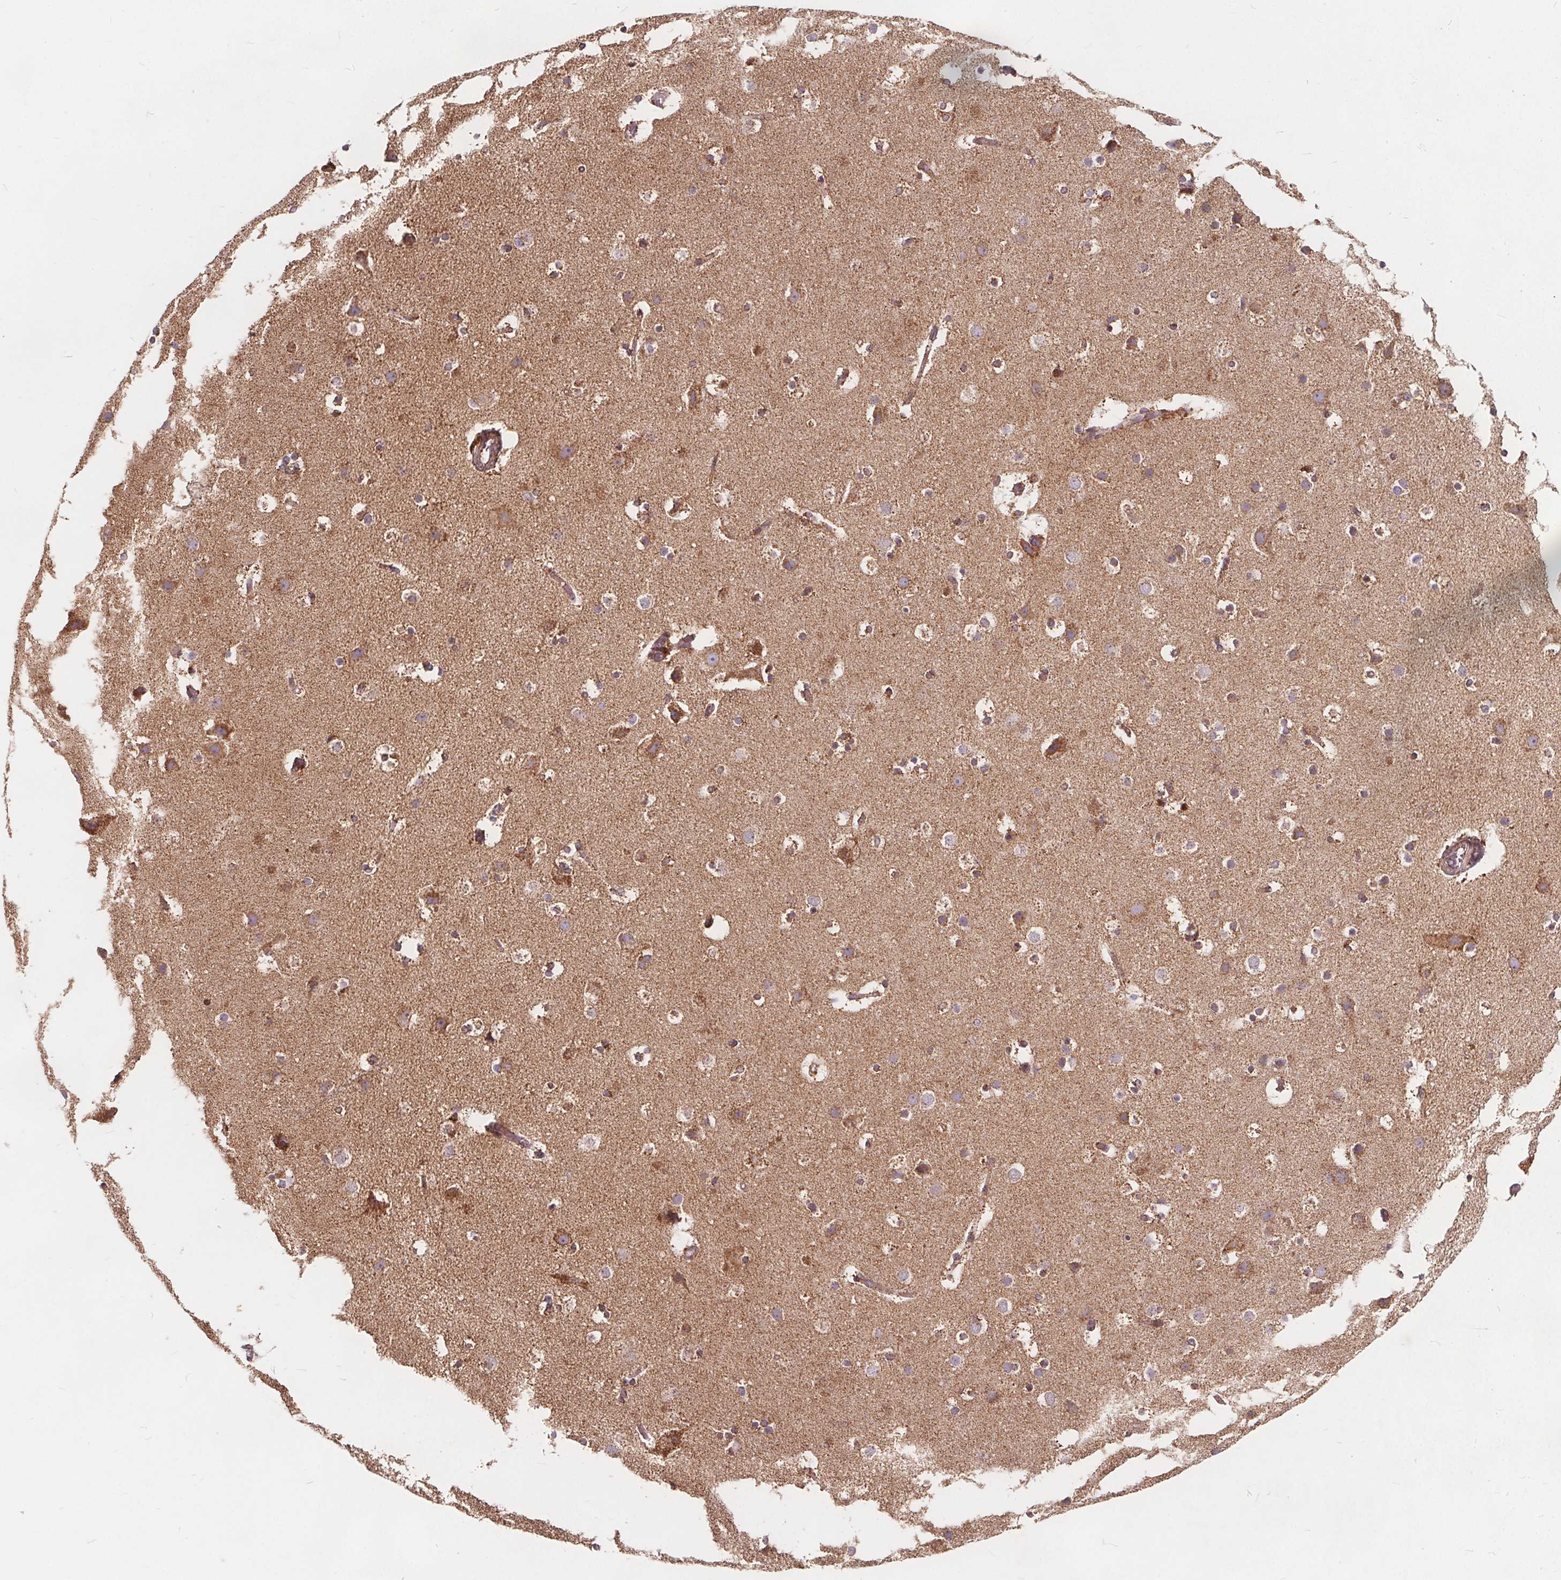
{"staining": {"intensity": "moderate", "quantity": "<25%", "location": "cytoplasmic/membranous"}, "tissue": "cerebral cortex", "cell_type": "Endothelial cells", "image_type": "normal", "snomed": [{"axis": "morphology", "description": "Normal tissue, NOS"}, {"axis": "topography", "description": "Cerebral cortex"}], "caption": "A brown stain highlights moderate cytoplasmic/membranous staining of a protein in endothelial cells of normal human cerebral cortex. (brown staining indicates protein expression, while blue staining denotes nuclei).", "gene": "PLSCR3", "patient": {"sex": "female", "age": 52}}